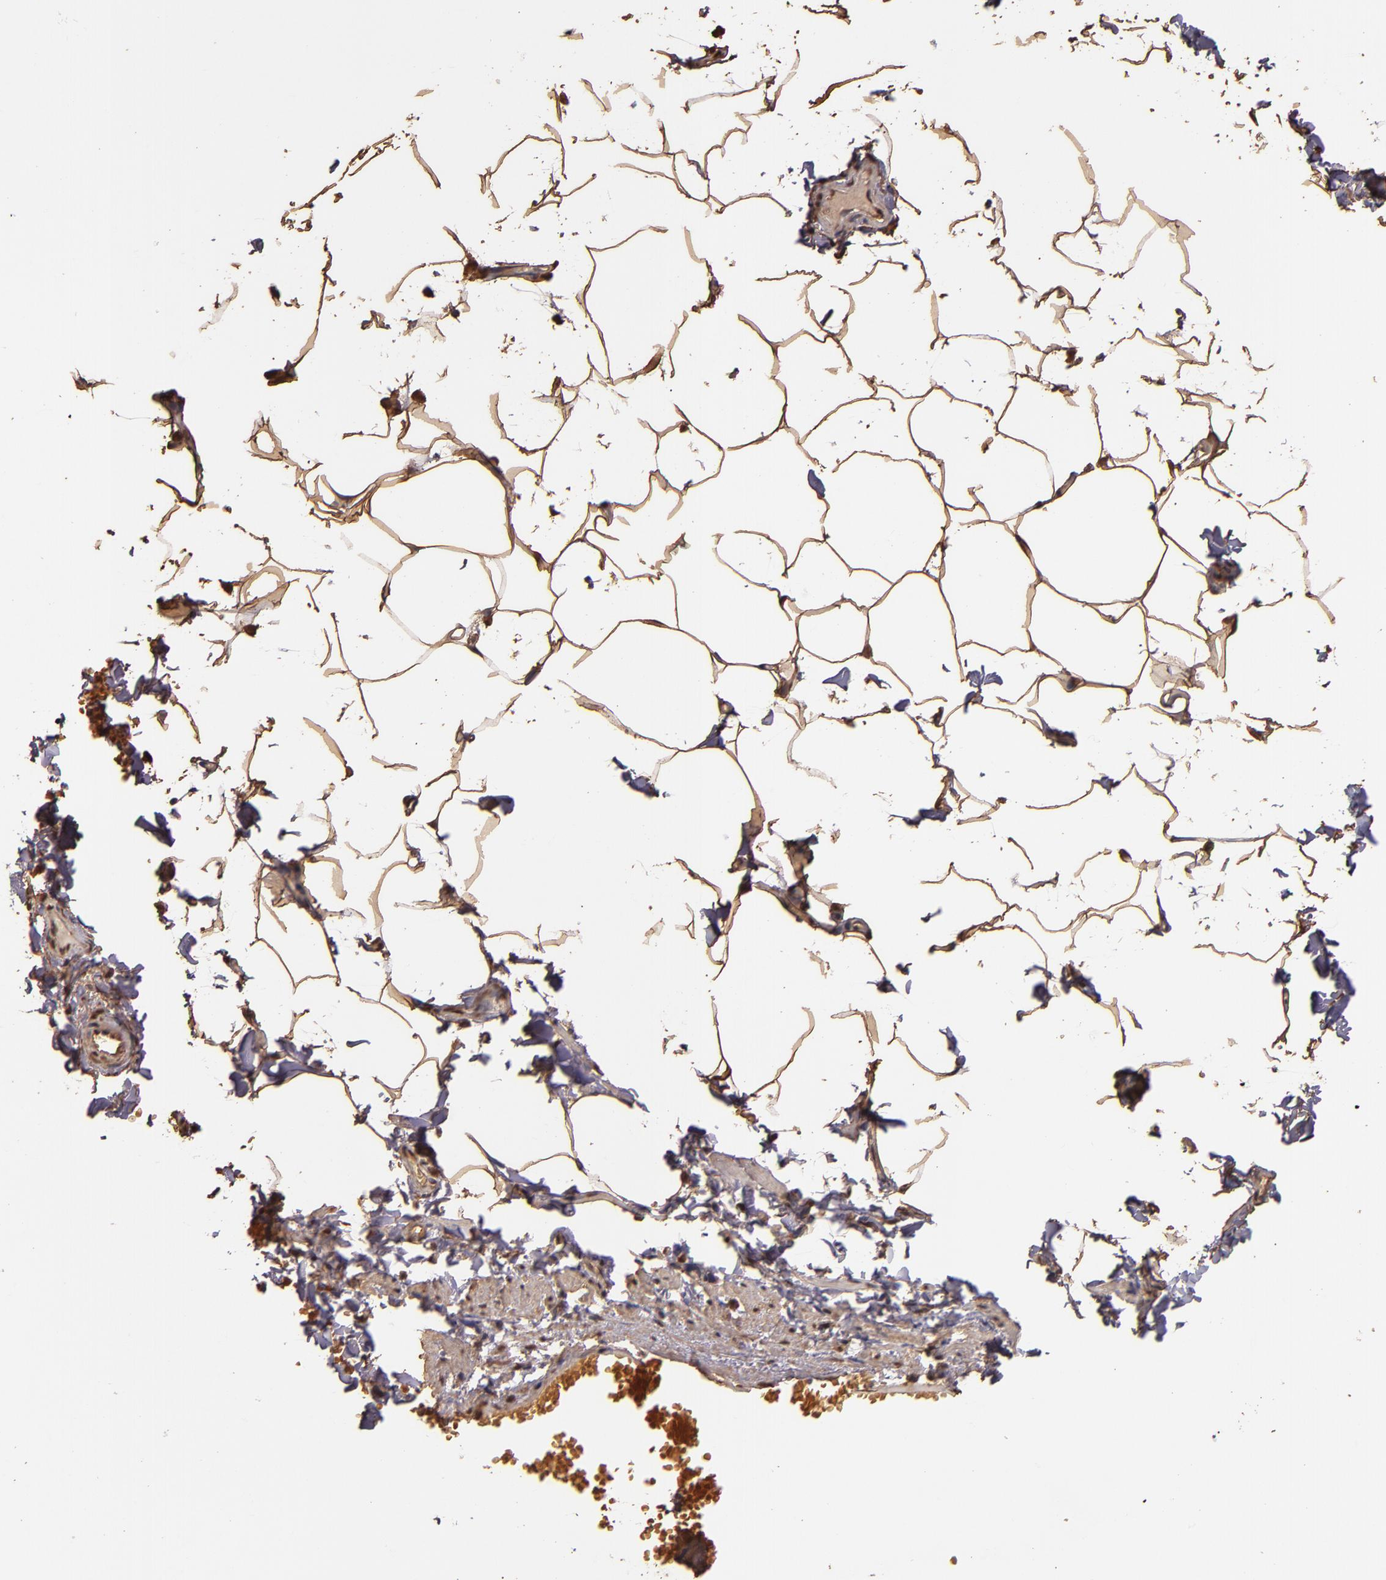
{"staining": {"intensity": "moderate", "quantity": ">75%", "location": "cytoplasmic/membranous,nuclear"}, "tissue": "adipose tissue", "cell_type": "Adipocytes", "image_type": "normal", "snomed": [{"axis": "morphology", "description": "Normal tissue, NOS"}, {"axis": "topography", "description": "Vascular tissue"}], "caption": "Approximately >75% of adipocytes in normal adipose tissue show moderate cytoplasmic/membranous,nuclear protein expression as visualized by brown immunohistochemical staining.", "gene": "S100A6", "patient": {"sex": "male", "age": 41}}